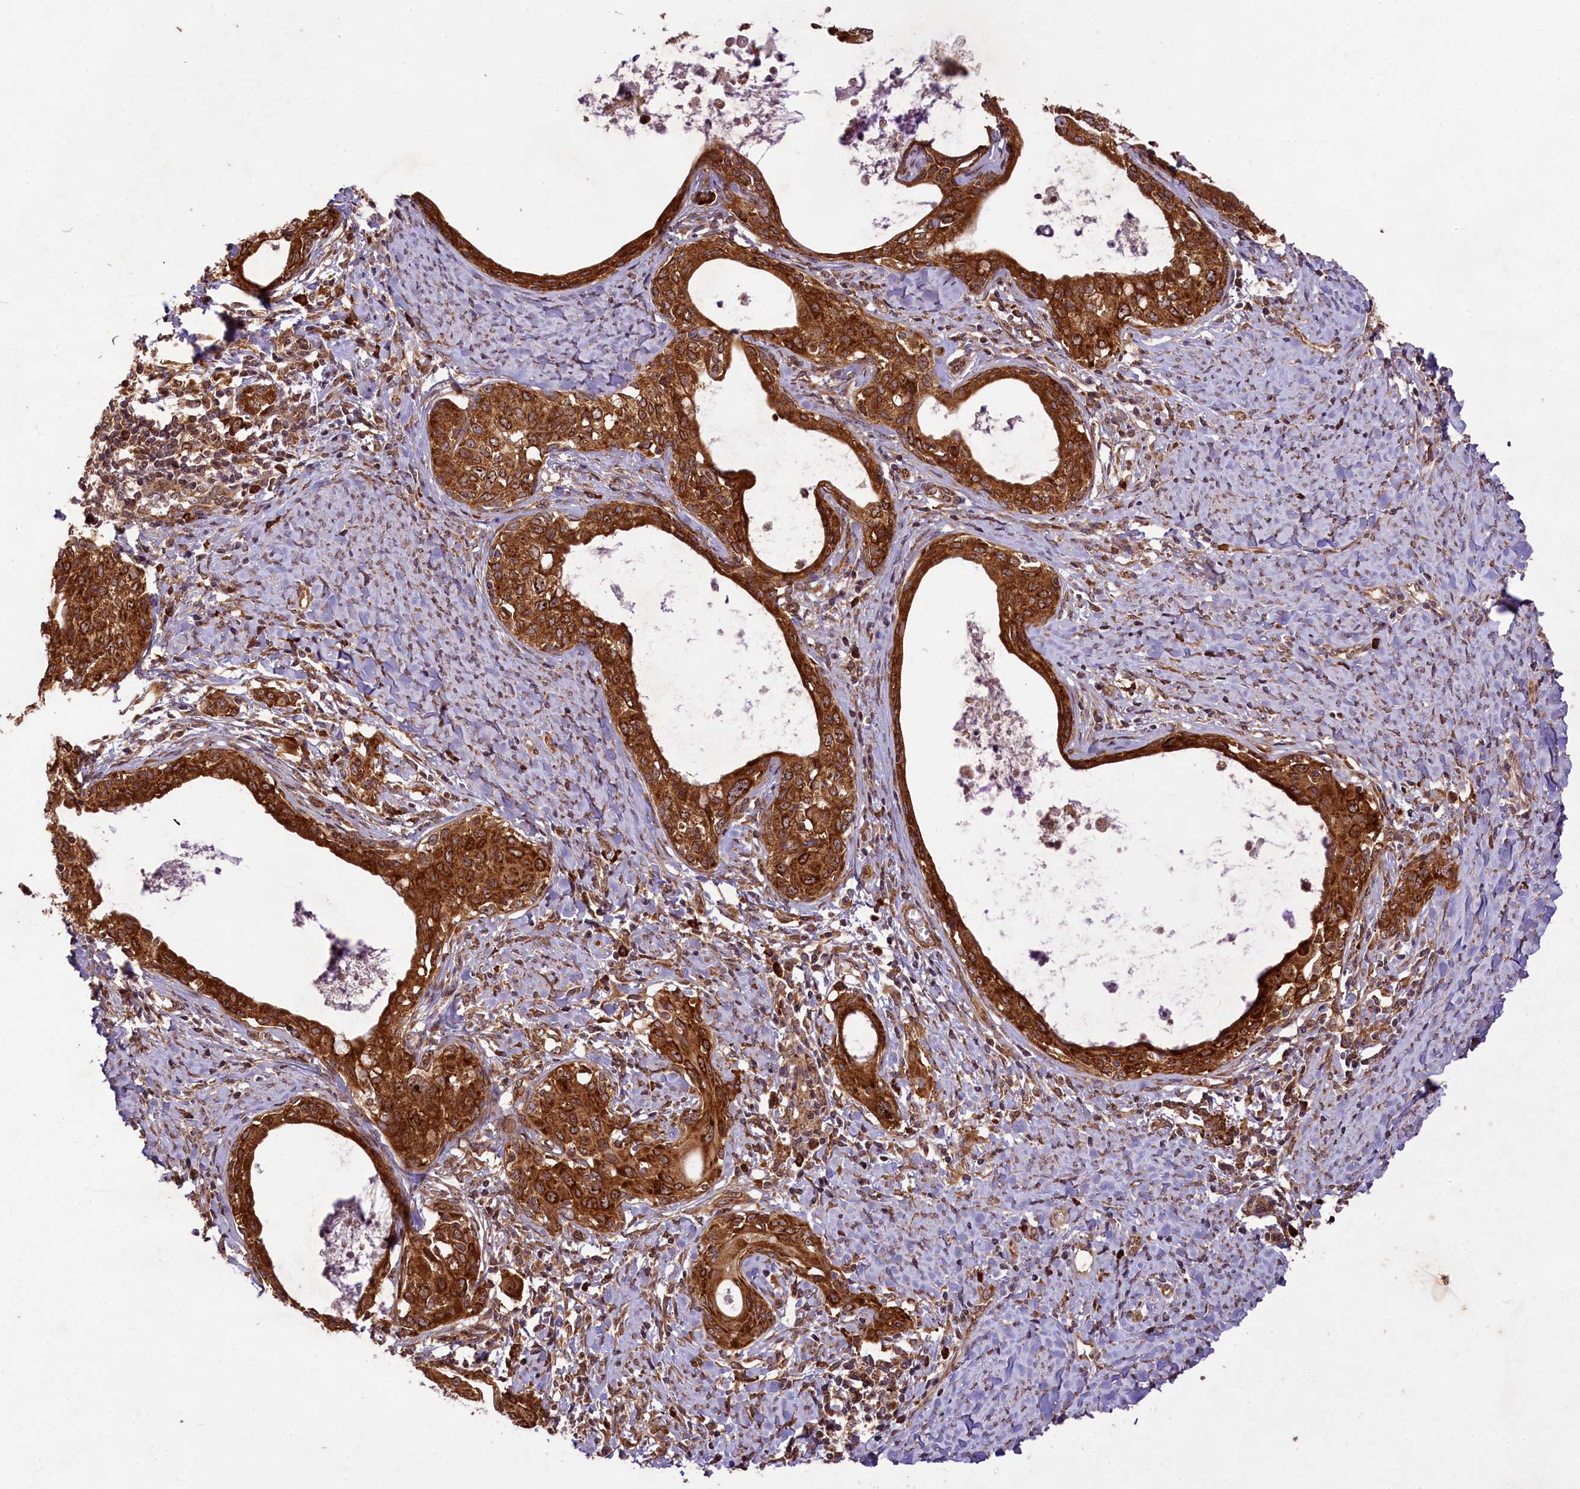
{"staining": {"intensity": "strong", "quantity": ">75%", "location": "cytoplasmic/membranous"}, "tissue": "cervical cancer", "cell_type": "Tumor cells", "image_type": "cancer", "snomed": [{"axis": "morphology", "description": "Squamous cell carcinoma, NOS"}, {"axis": "morphology", "description": "Adenocarcinoma, NOS"}, {"axis": "topography", "description": "Cervix"}], "caption": "IHC photomicrograph of cervical squamous cell carcinoma stained for a protein (brown), which reveals high levels of strong cytoplasmic/membranous expression in about >75% of tumor cells.", "gene": "LARP4", "patient": {"sex": "female", "age": 52}}